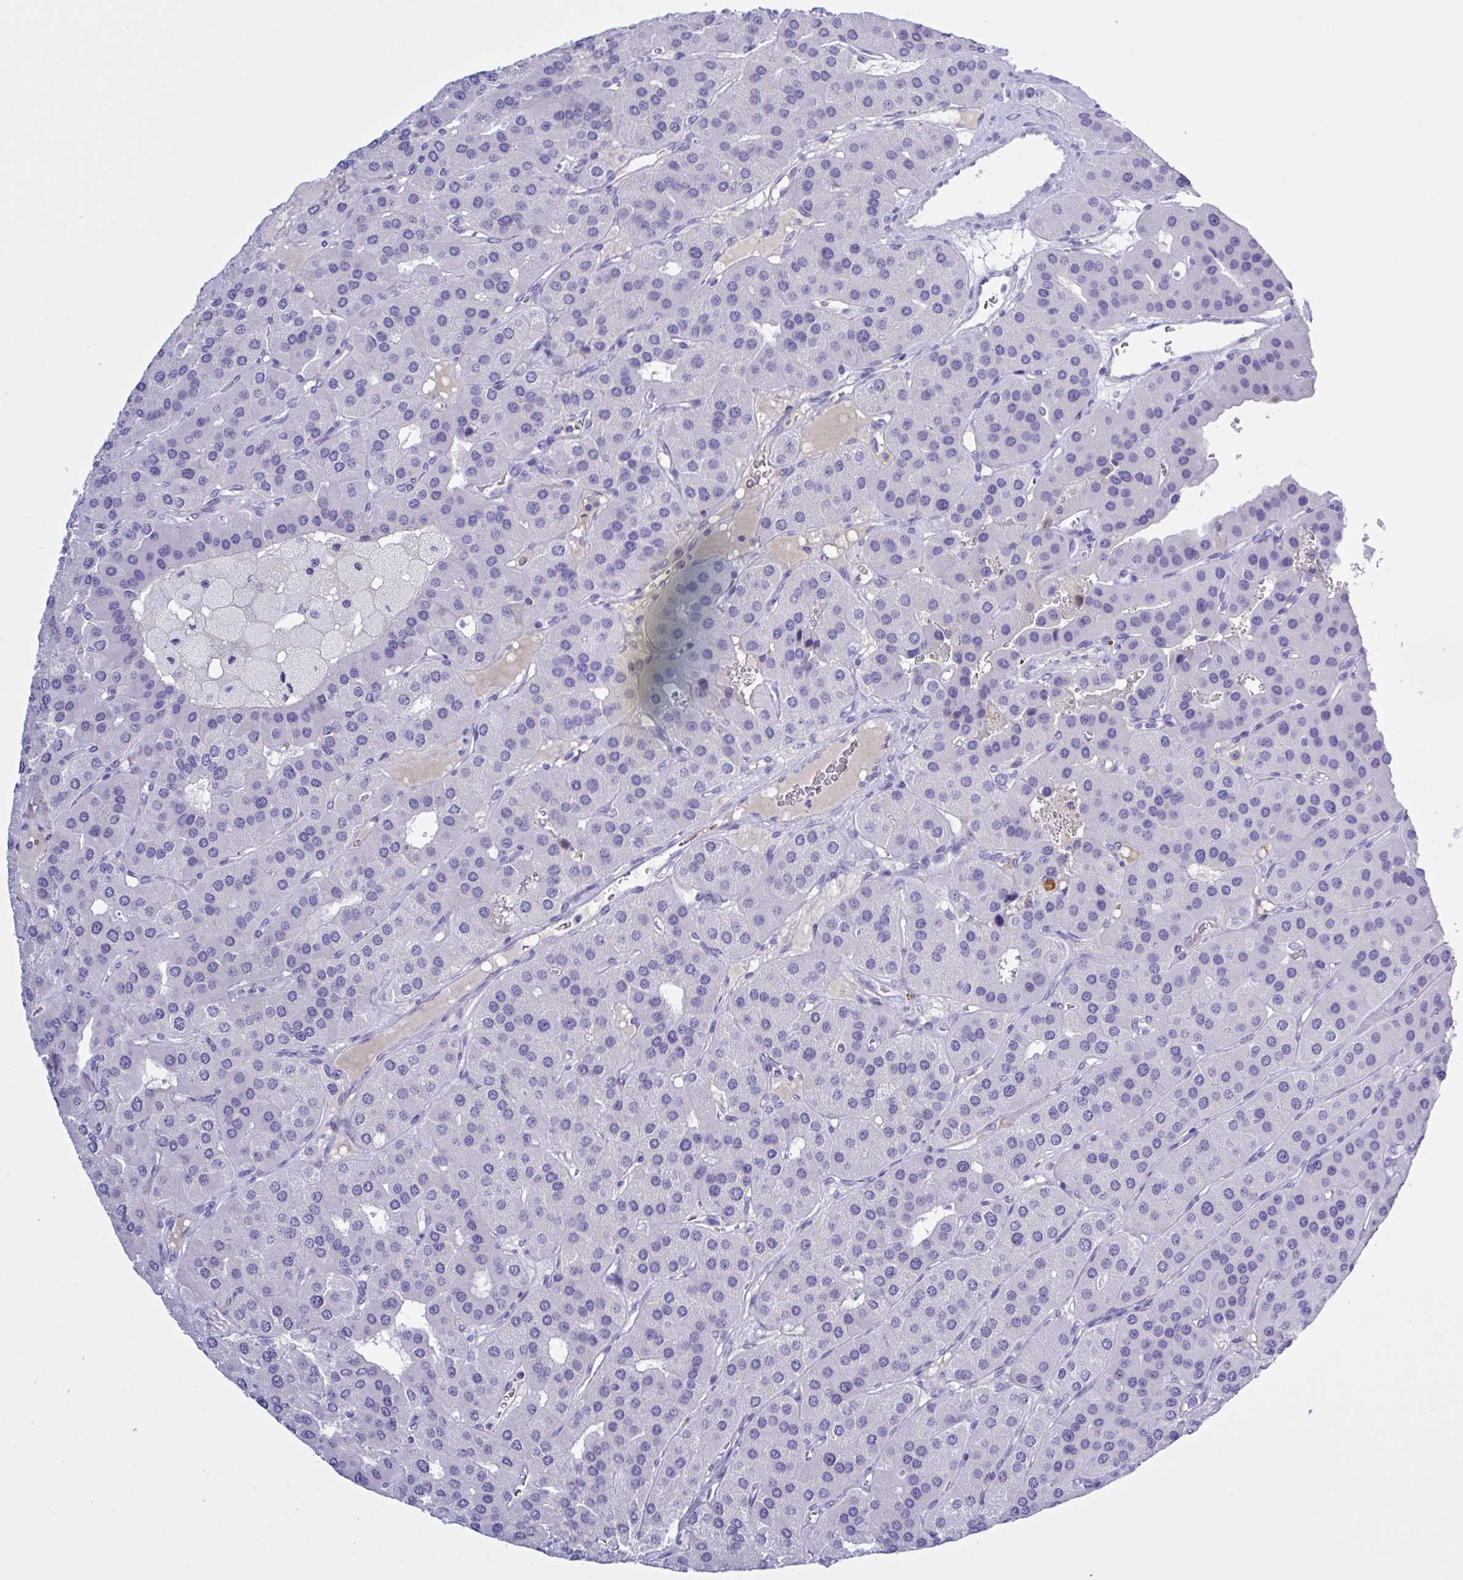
{"staining": {"intensity": "negative", "quantity": "none", "location": "none"}, "tissue": "parathyroid gland", "cell_type": "Glandular cells", "image_type": "normal", "snomed": [{"axis": "morphology", "description": "Normal tissue, NOS"}, {"axis": "morphology", "description": "Adenoma, NOS"}, {"axis": "topography", "description": "Parathyroid gland"}], "caption": "DAB immunohistochemical staining of benign human parathyroid gland displays no significant positivity in glandular cells. (DAB (3,3'-diaminobenzidine) immunohistochemistry (IHC) with hematoxylin counter stain).", "gene": "USP35", "patient": {"sex": "female", "age": 86}}